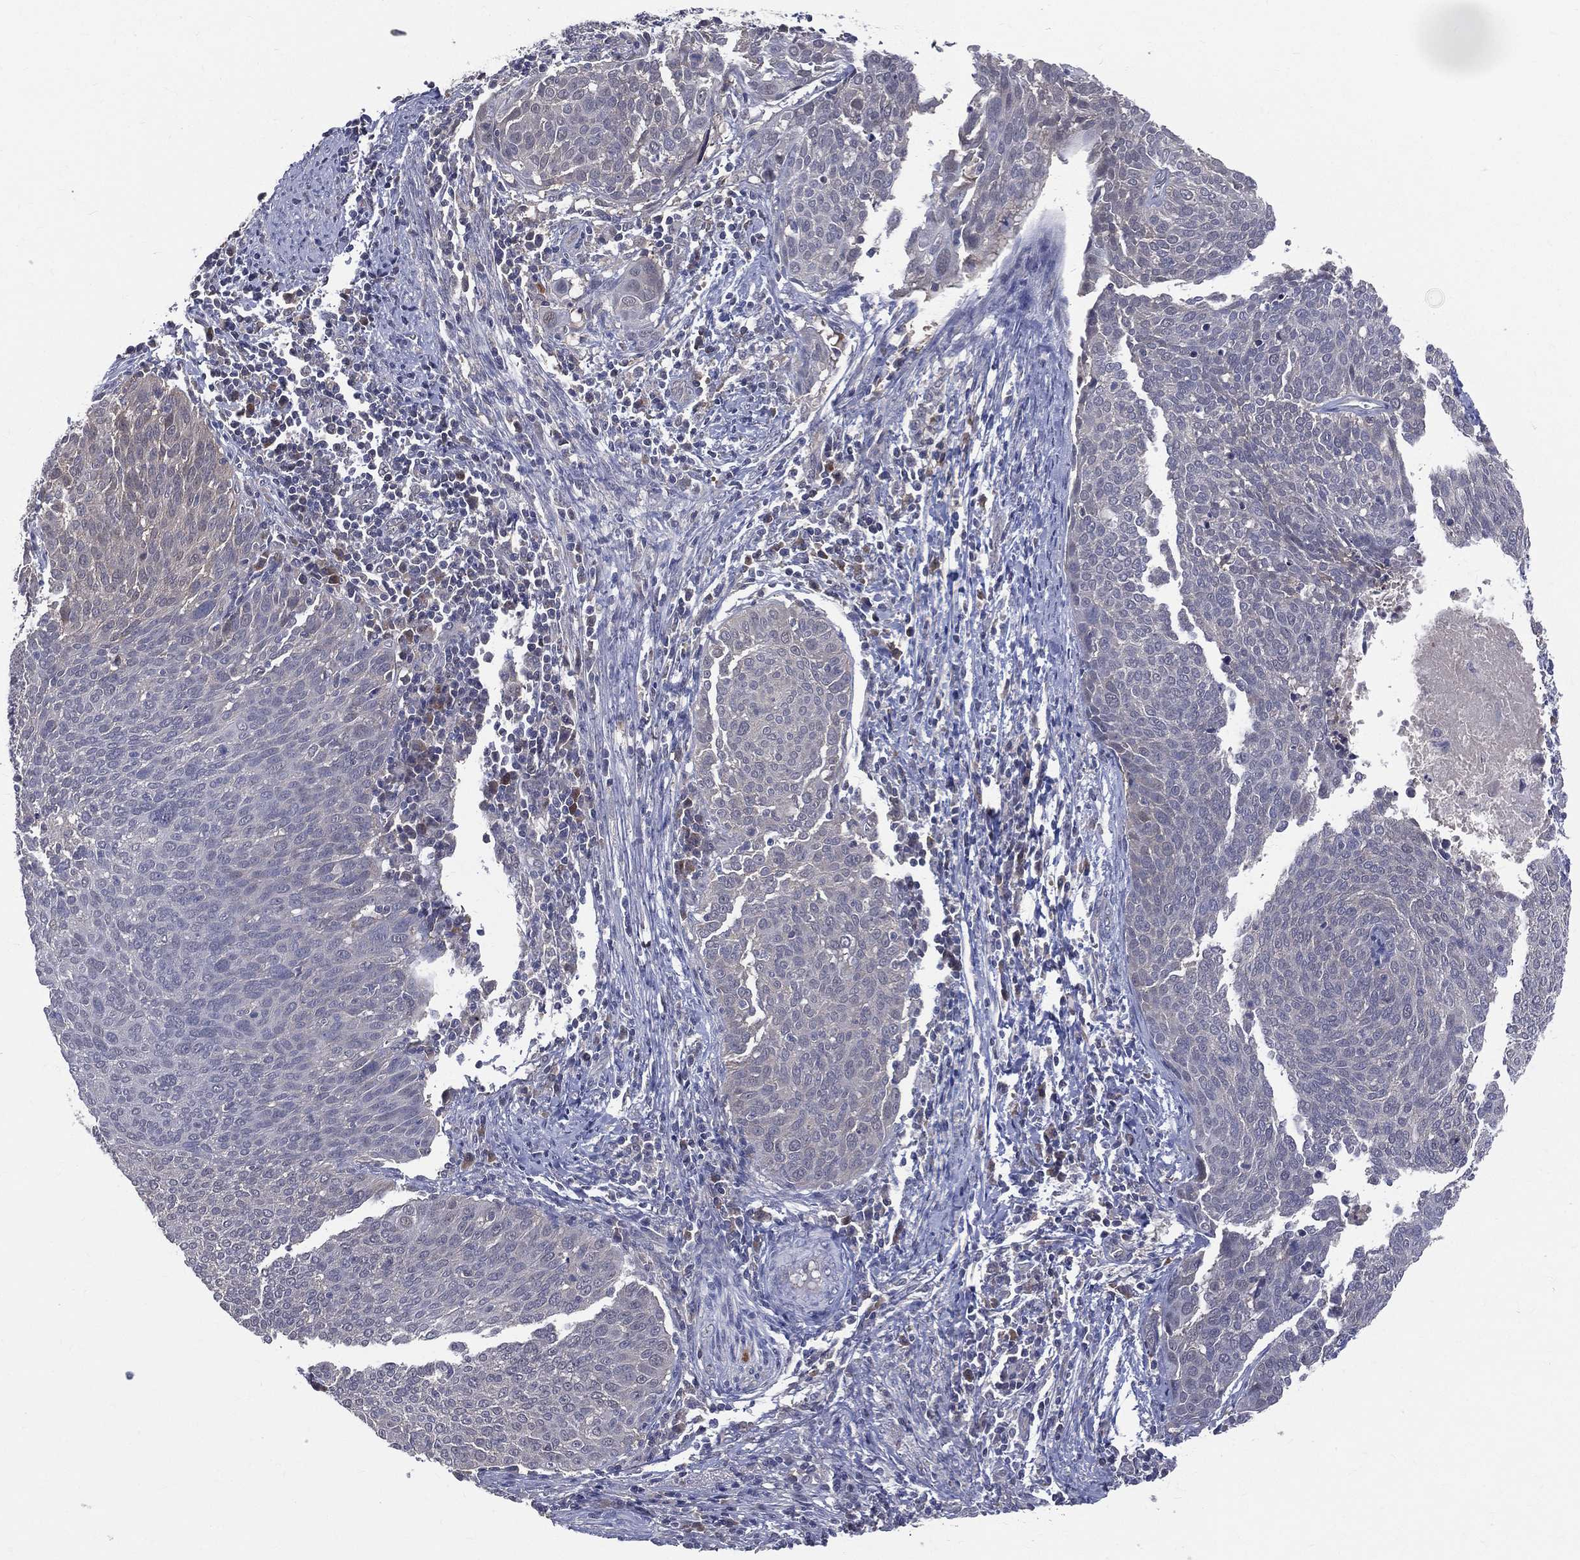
{"staining": {"intensity": "negative", "quantity": "none", "location": "none"}, "tissue": "cervical cancer", "cell_type": "Tumor cells", "image_type": "cancer", "snomed": [{"axis": "morphology", "description": "Squamous cell carcinoma, NOS"}, {"axis": "topography", "description": "Cervix"}], "caption": "Cervical squamous cell carcinoma was stained to show a protein in brown. There is no significant positivity in tumor cells. (IHC, brightfield microscopy, high magnification).", "gene": "DLG4", "patient": {"sex": "female", "age": 39}}